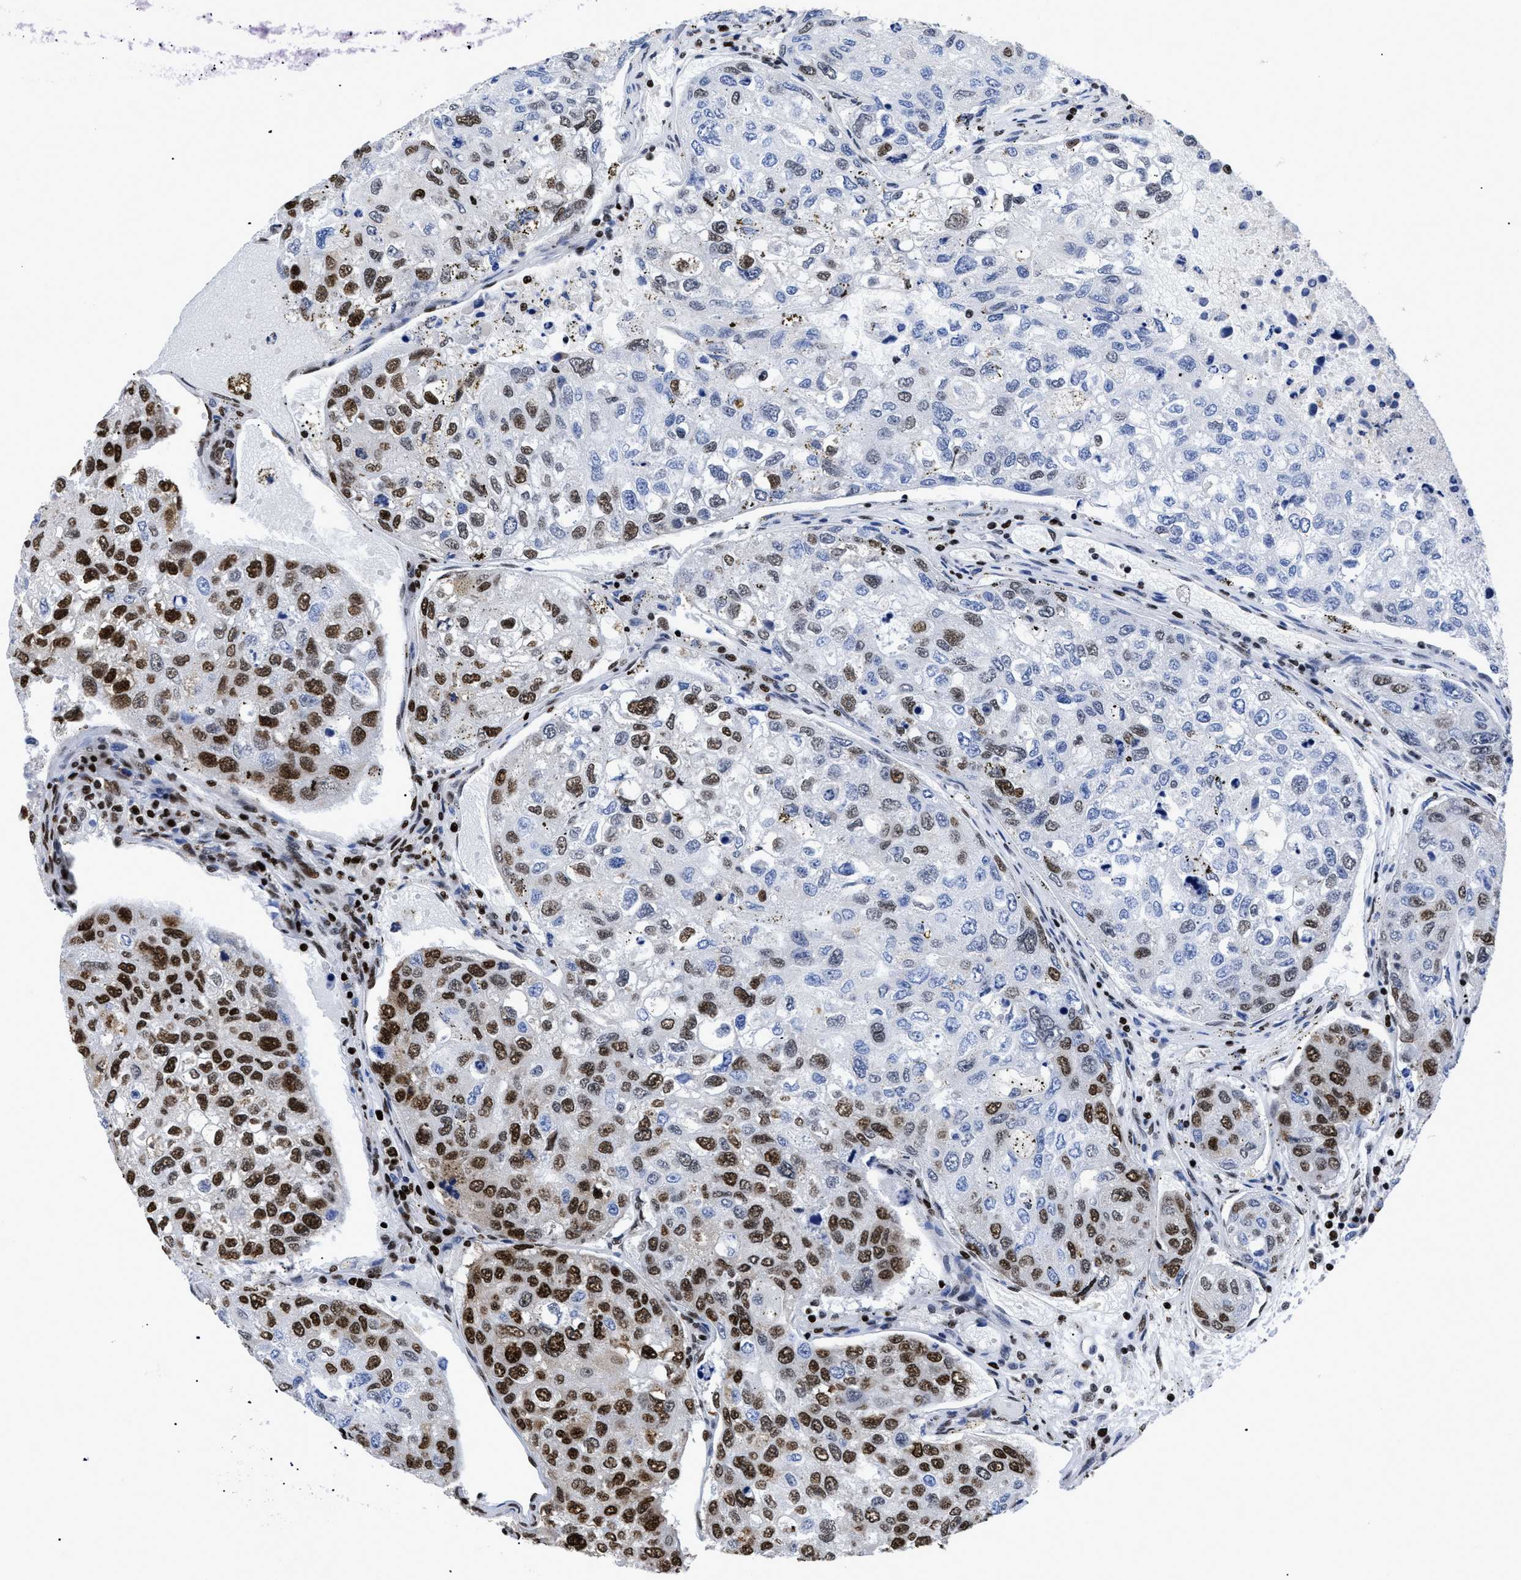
{"staining": {"intensity": "strong", "quantity": "25%-75%", "location": "nuclear"}, "tissue": "urothelial cancer", "cell_type": "Tumor cells", "image_type": "cancer", "snomed": [{"axis": "morphology", "description": "Urothelial carcinoma, High grade"}, {"axis": "topography", "description": "Lymph node"}, {"axis": "topography", "description": "Urinary bladder"}], "caption": "Protein expression analysis of human urothelial cancer reveals strong nuclear positivity in about 25%-75% of tumor cells.", "gene": "CALHM3", "patient": {"sex": "male", "age": 51}}